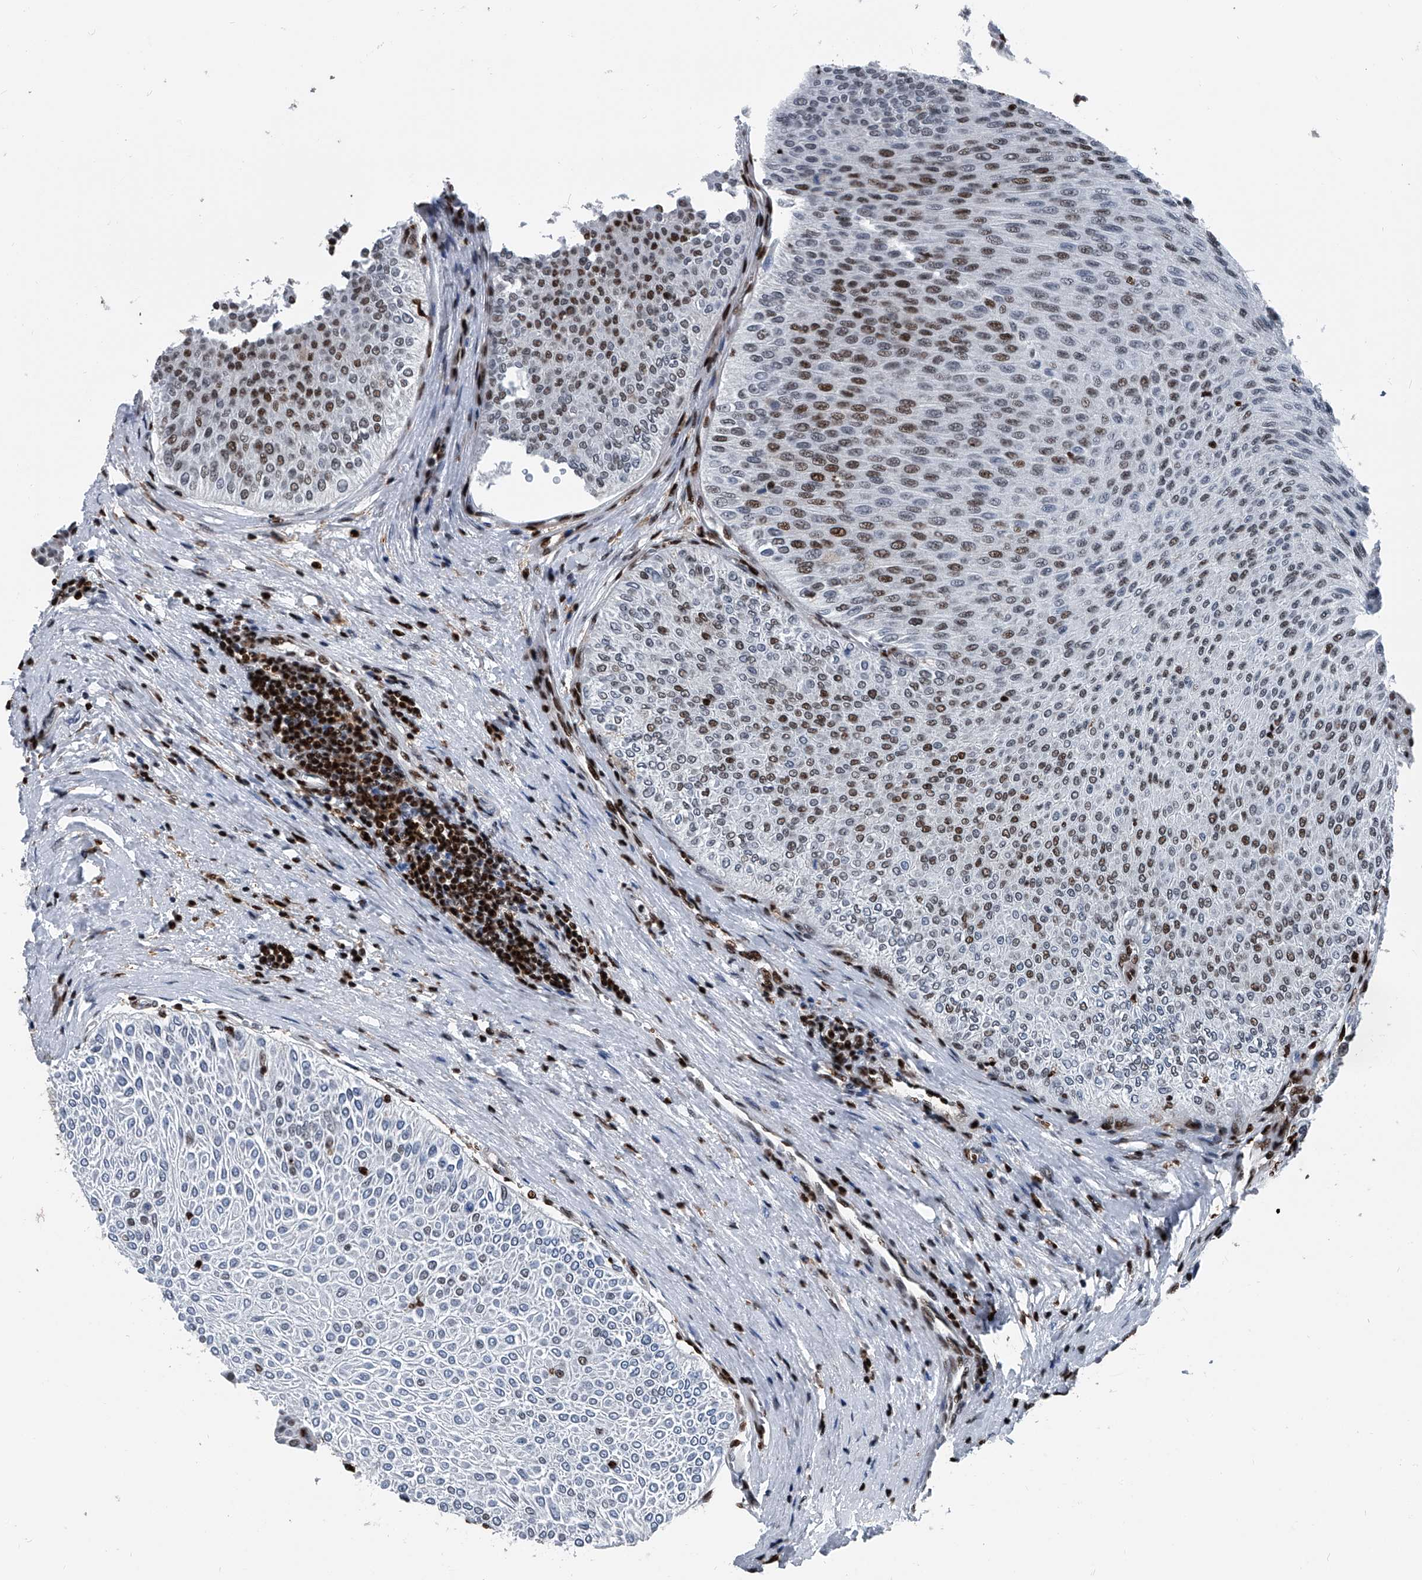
{"staining": {"intensity": "moderate", "quantity": "<25%", "location": "nuclear"}, "tissue": "urothelial cancer", "cell_type": "Tumor cells", "image_type": "cancer", "snomed": [{"axis": "morphology", "description": "Urothelial carcinoma, Low grade"}, {"axis": "topography", "description": "Urinary bladder"}], "caption": "Human urothelial cancer stained for a protein (brown) exhibits moderate nuclear positive positivity in approximately <25% of tumor cells.", "gene": "FKBP5", "patient": {"sex": "male", "age": 78}}